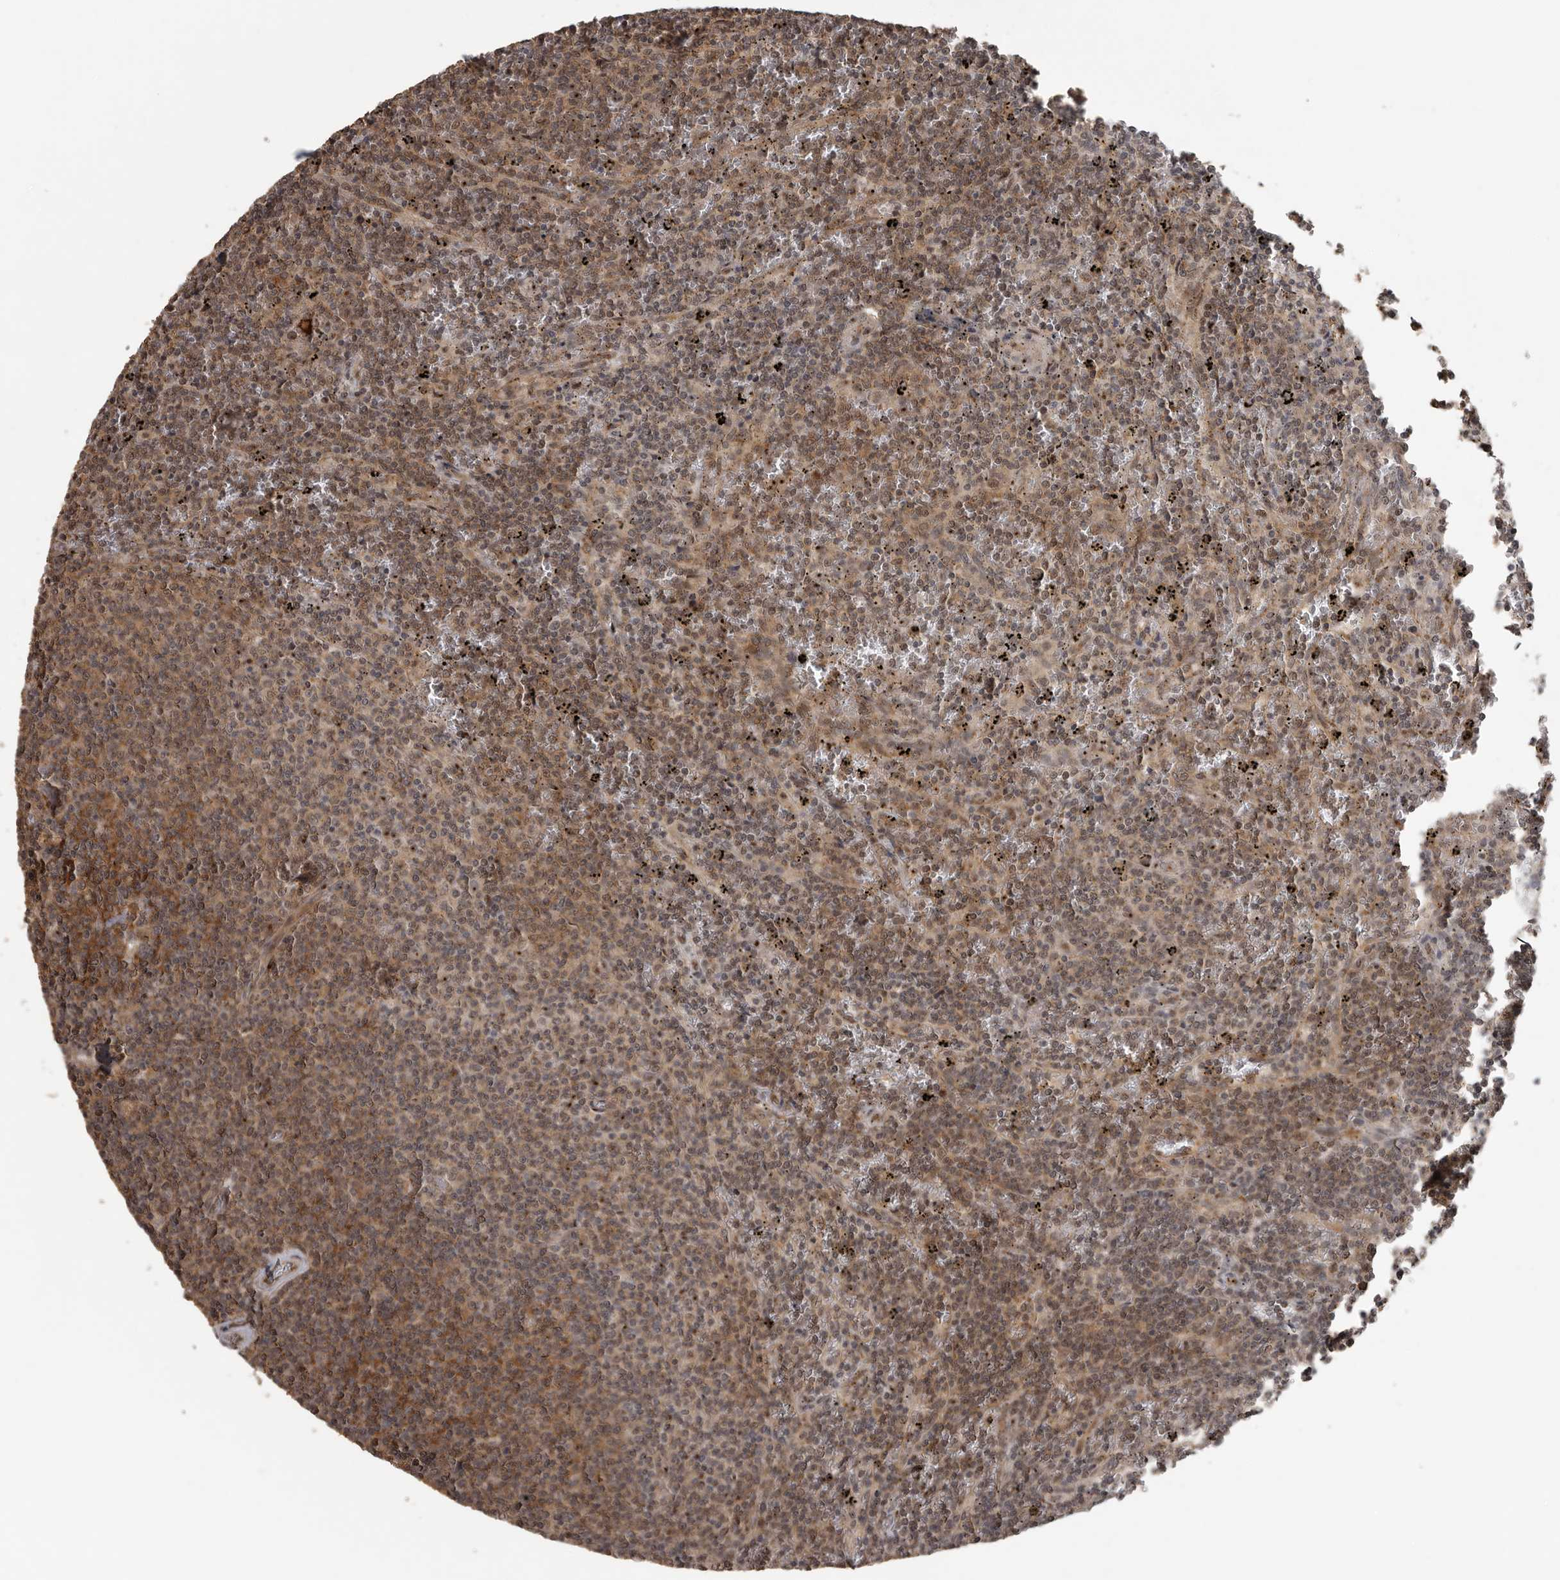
{"staining": {"intensity": "moderate", "quantity": ">75%", "location": "cytoplasmic/membranous,nuclear"}, "tissue": "lymphoma", "cell_type": "Tumor cells", "image_type": "cancer", "snomed": [{"axis": "morphology", "description": "Malignant lymphoma, non-Hodgkin's type, Low grade"}, {"axis": "topography", "description": "Spleen"}], "caption": "Low-grade malignant lymphoma, non-Hodgkin's type stained for a protein (brown) demonstrates moderate cytoplasmic/membranous and nuclear positive positivity in approximately >75% of tumor cells.", "gene": "CEP350", "patient": {"sex": "female", "age": 50}}